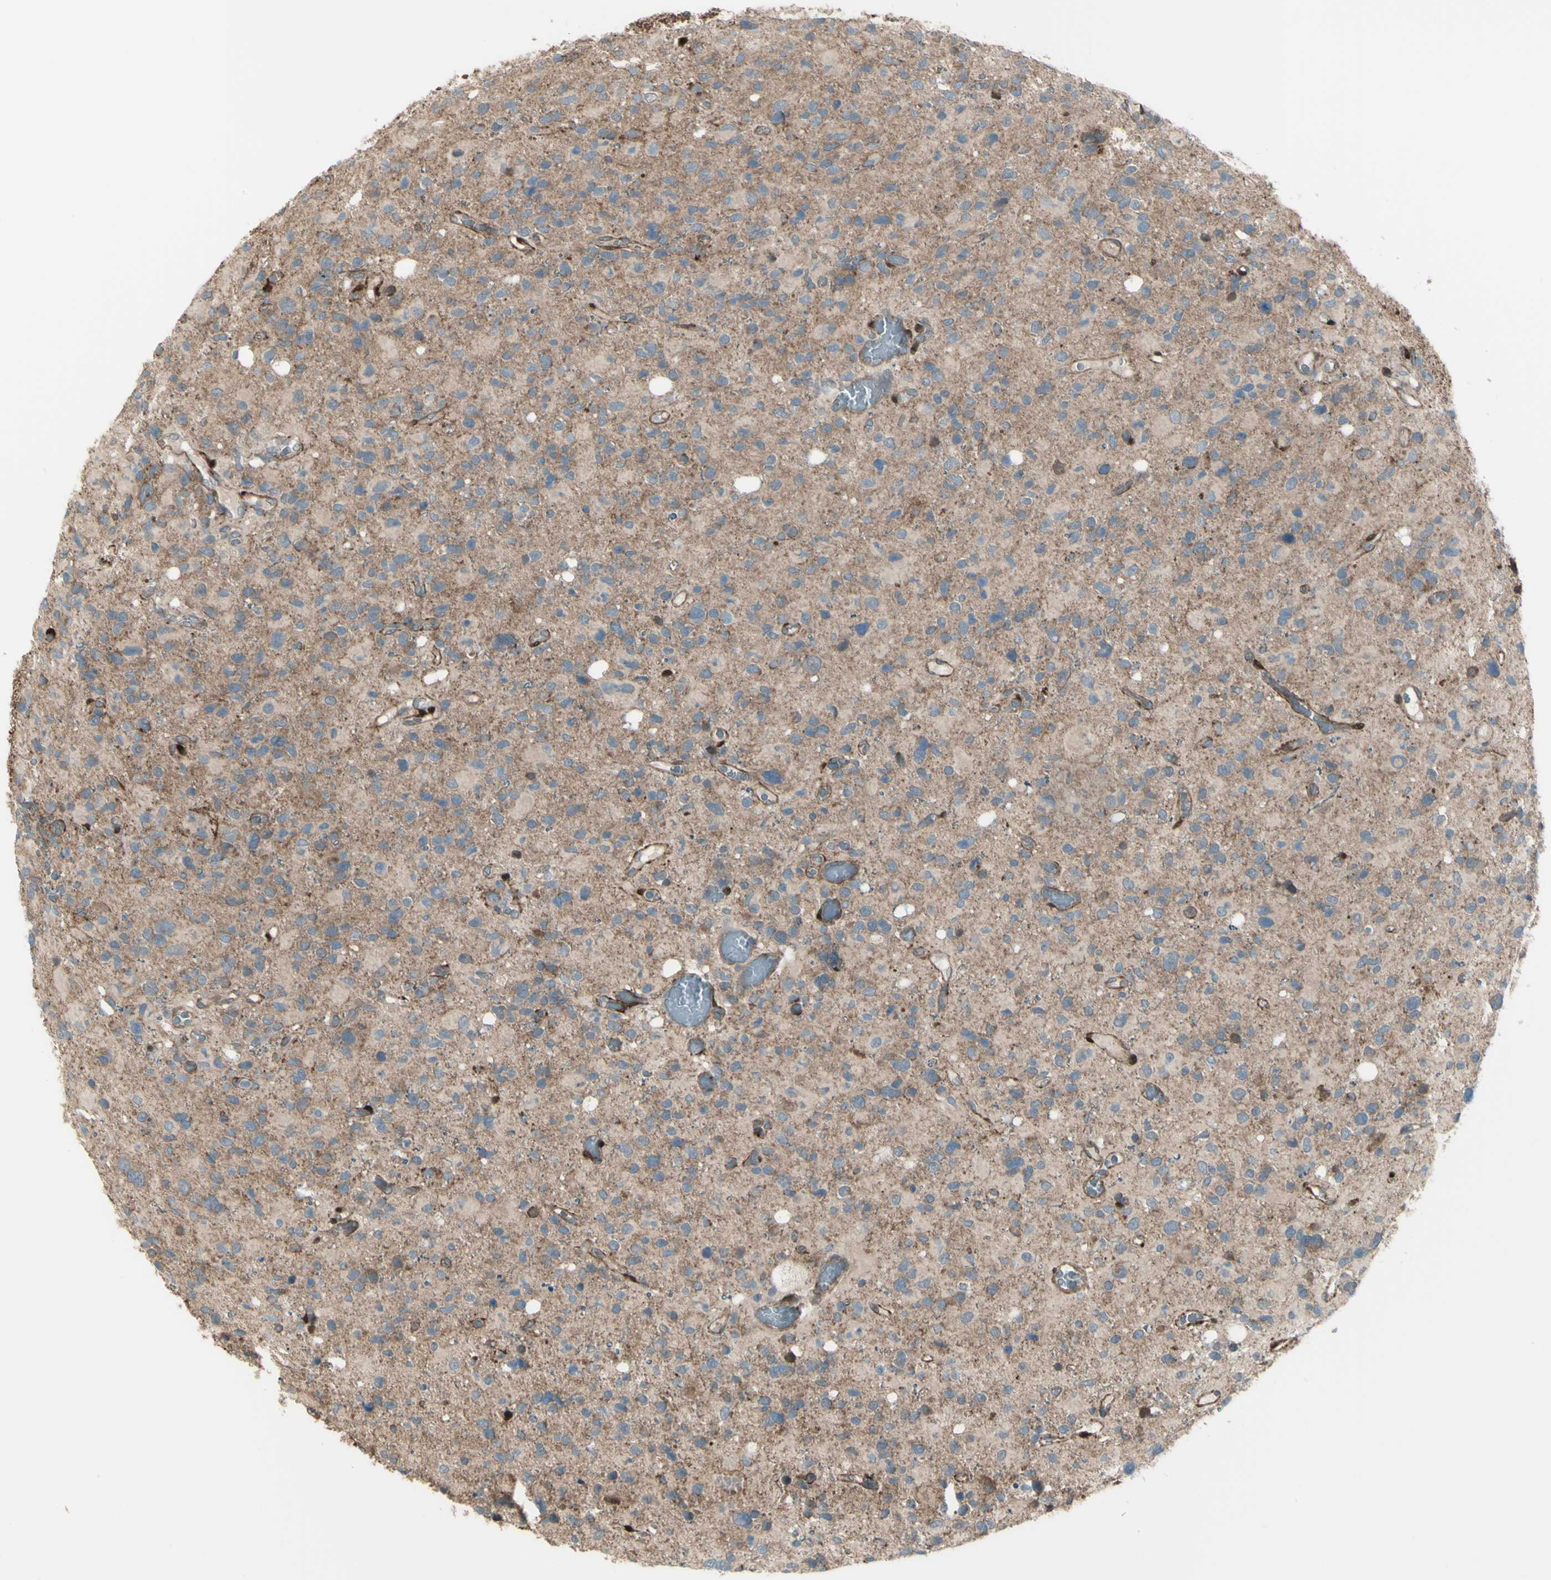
{"staining": {"intensity": "negative", "quantity": "none", "location": "none"}, "tissue": "glioma", "cell_type": "Tumor cells", "image_type": "cancer", "snomed": [{"axis": "morphology", "description": "Glioma, malignant, High grade"}, {"axis": "topography", "description": "Brain"}], "caption": "Immunohistochemistry (IHC) of glioma demonstrates no staining in tumor cells.", "gene": "NAXD", "patient": {"sex": "male", "age": 48}}